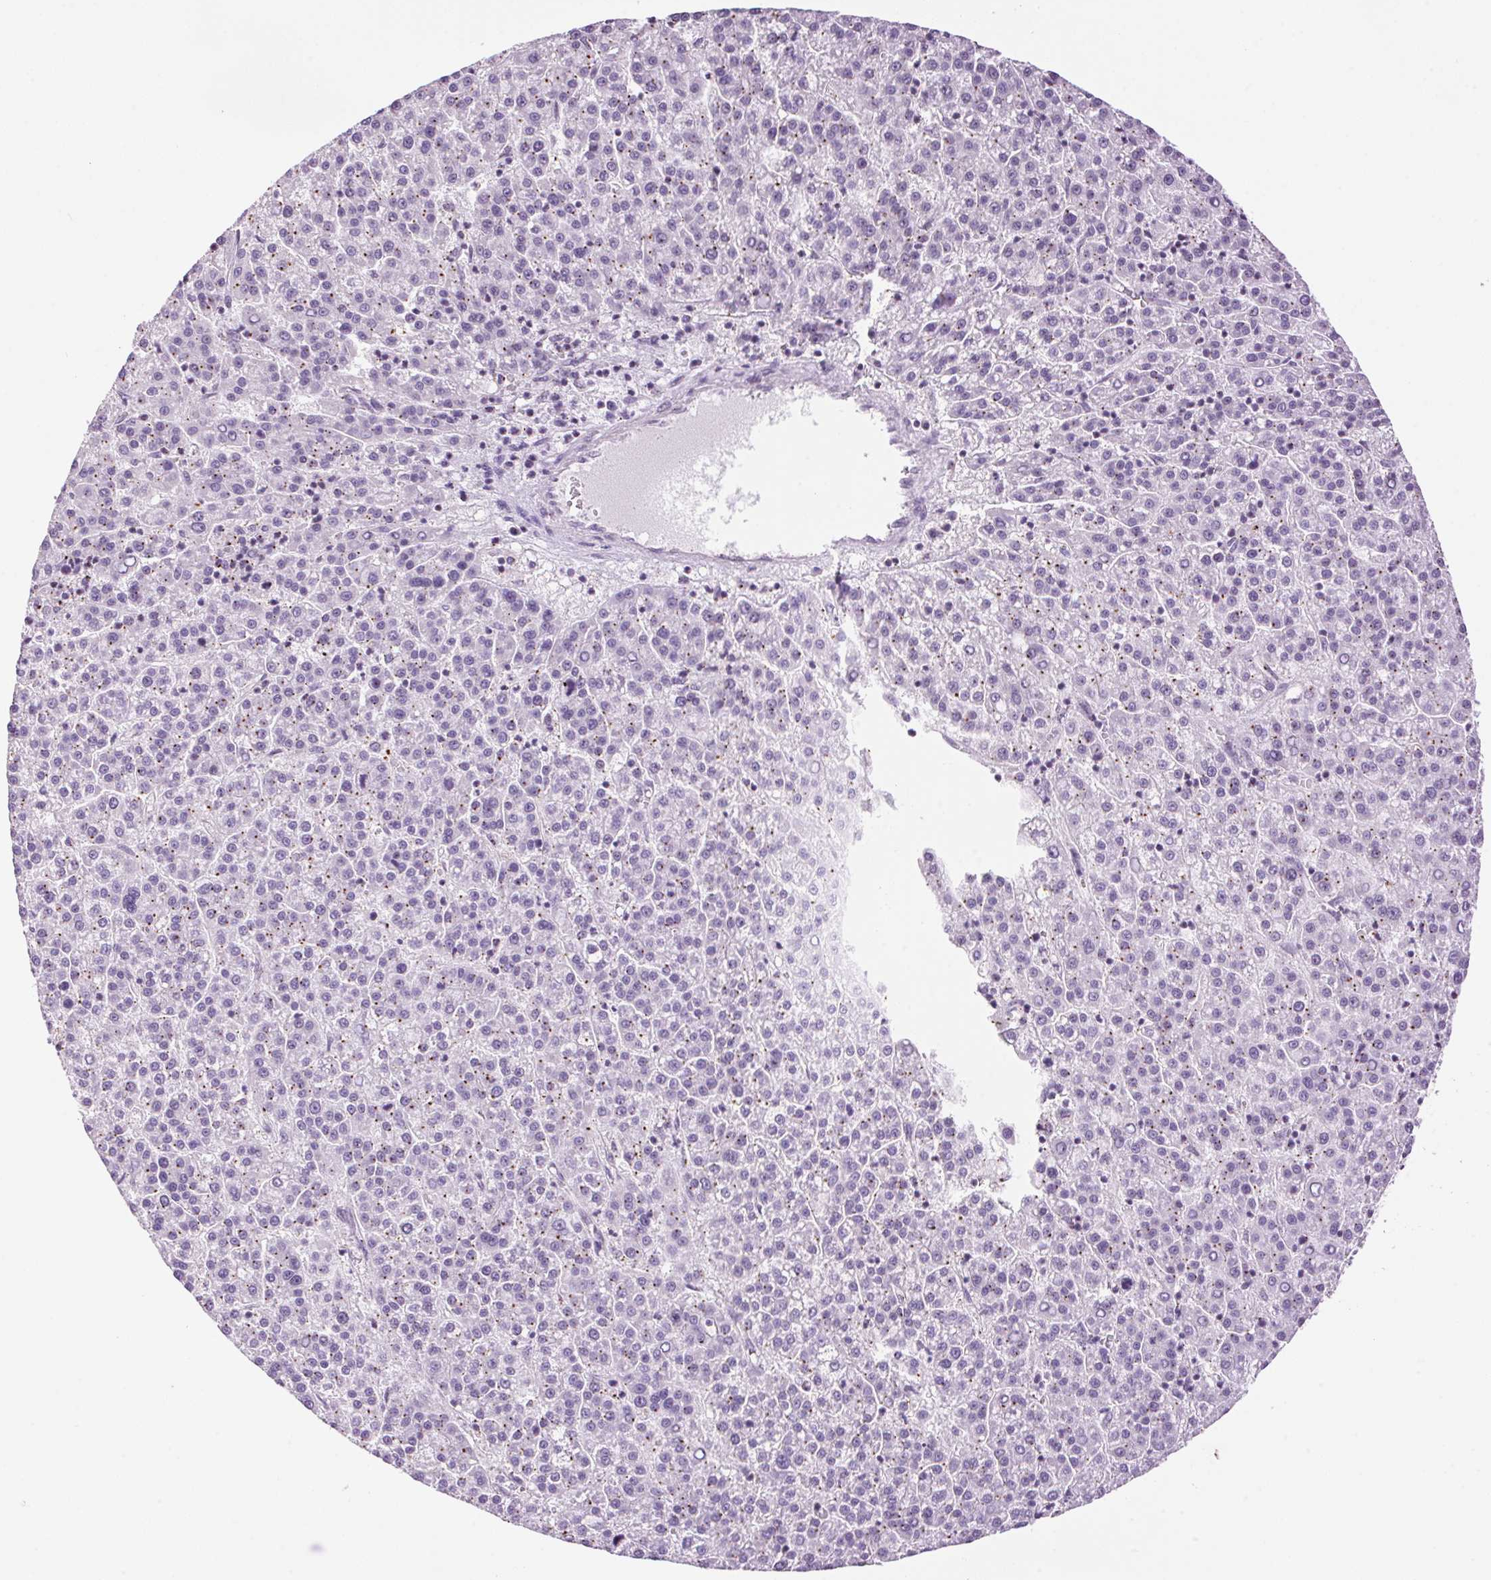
{"staining": {"intensity": "negative", "quantity": "none", "location": "none"}, "tissue": "liver cancer", "cell_type": "Tumor cells", "image_type": "cancer", "snomed": [{"axis": "morphology", "description": "Carcinoma, Hepatocellular, NOS"}, {"axis": "topography", "description": "Liver"}], "caption": "DAB immunohistochemical staining of liver hepatocellular carcinoma exhibits no significant expression in tumor cells.", "gene": "TMEM88B", "patient": {"sex": "female", "age": 58}}